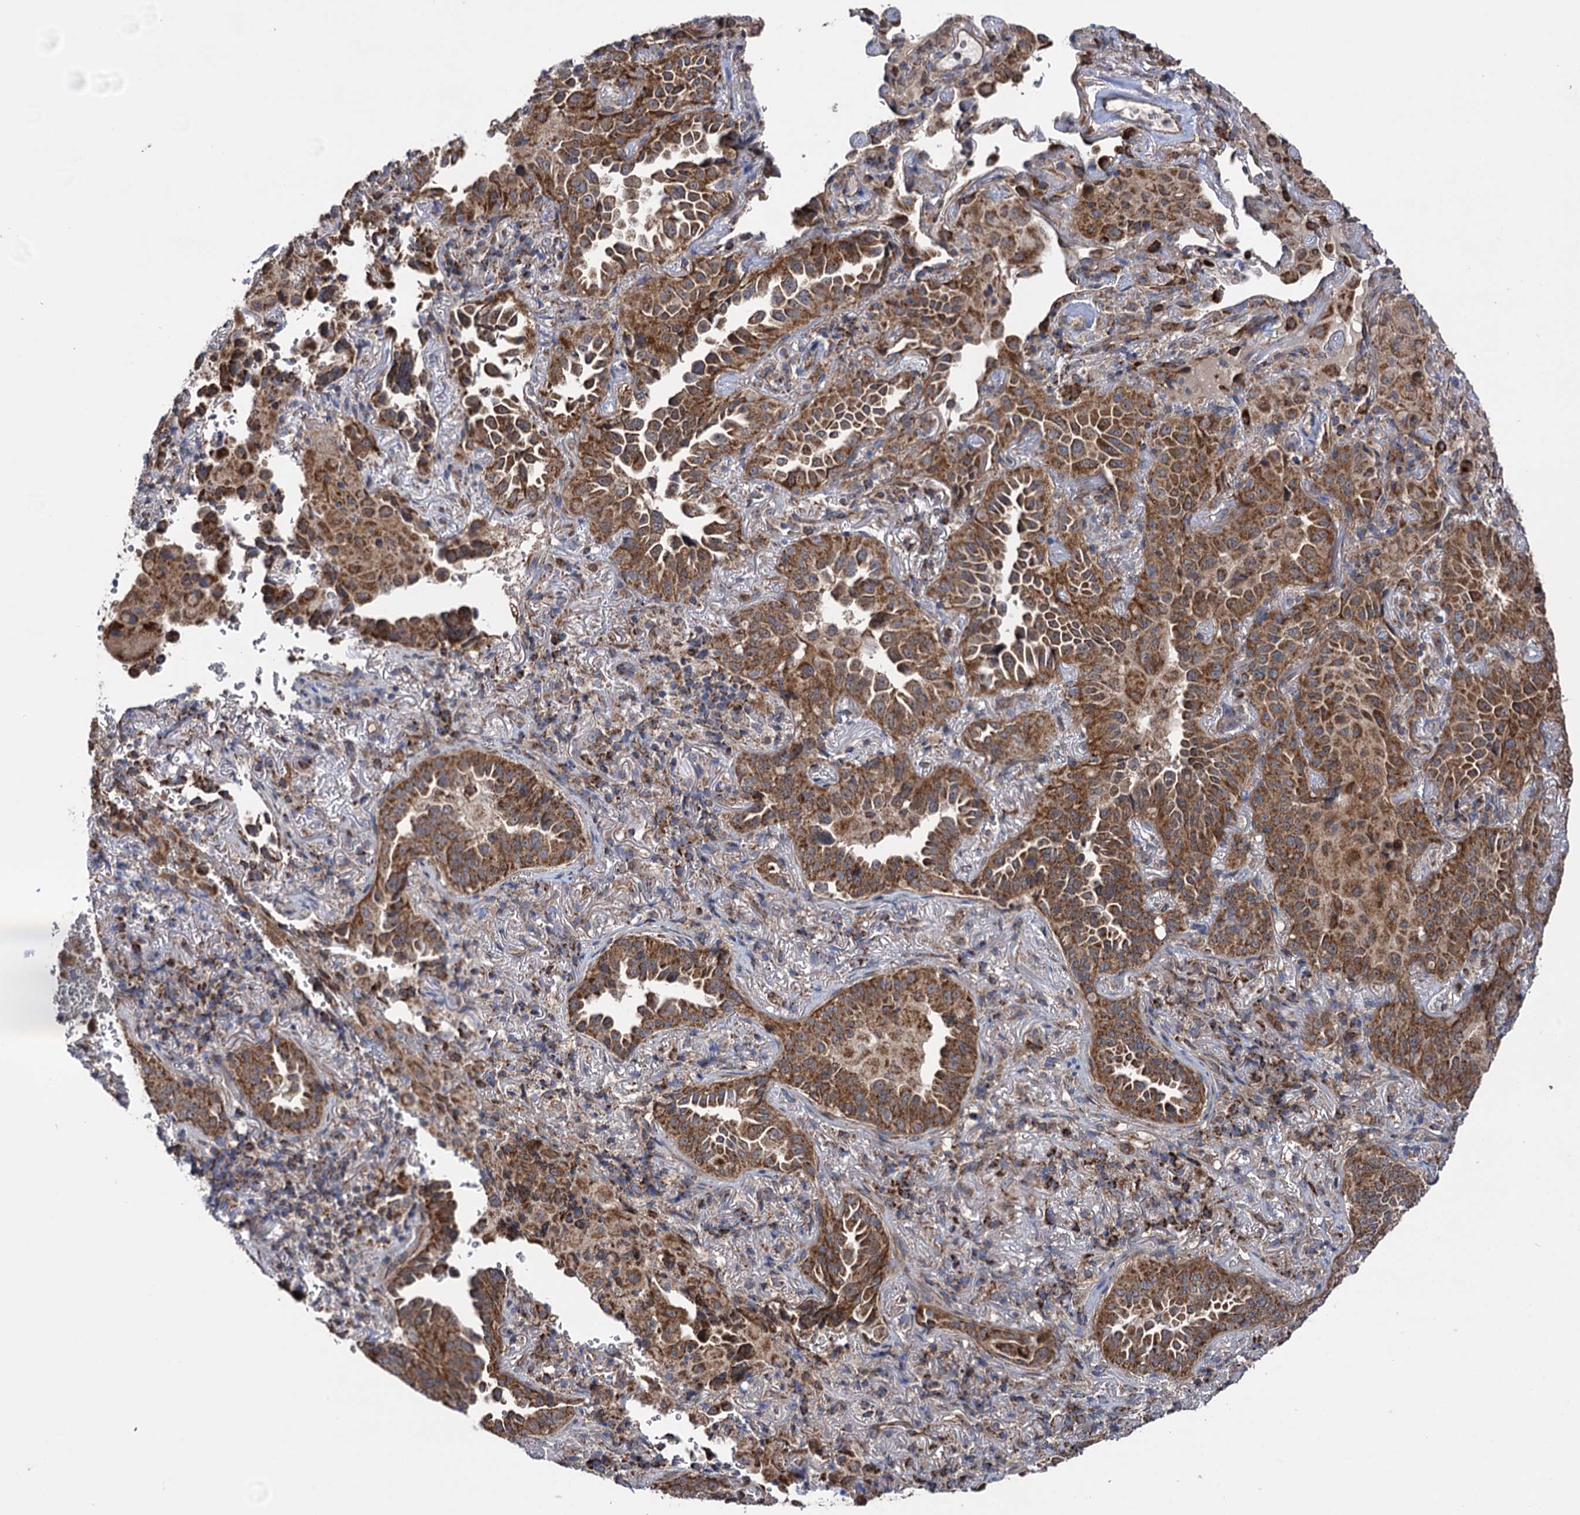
{"staining": {"intensity": "moderate", "quantity": ">75%", "location": "cytoplasmic/membranous"}, "tissue": "lung cancer", "cell_type": "Tumor cells", "image_type": "cancer", "snomed": [{"axis": "morphology", "description": "Adenocarcinoma, NOS"}, {"axis": "topography", "description": "Lung"}], "caption": "Moderate cytoplasmic/membranous staining for a protein is appreciated in approximately >75% of tumor cells of lung adenocarcinoma using immunohistochemistry.", "gene": "SUCLA2", "patient": {"sex": "female", "age": 69}}